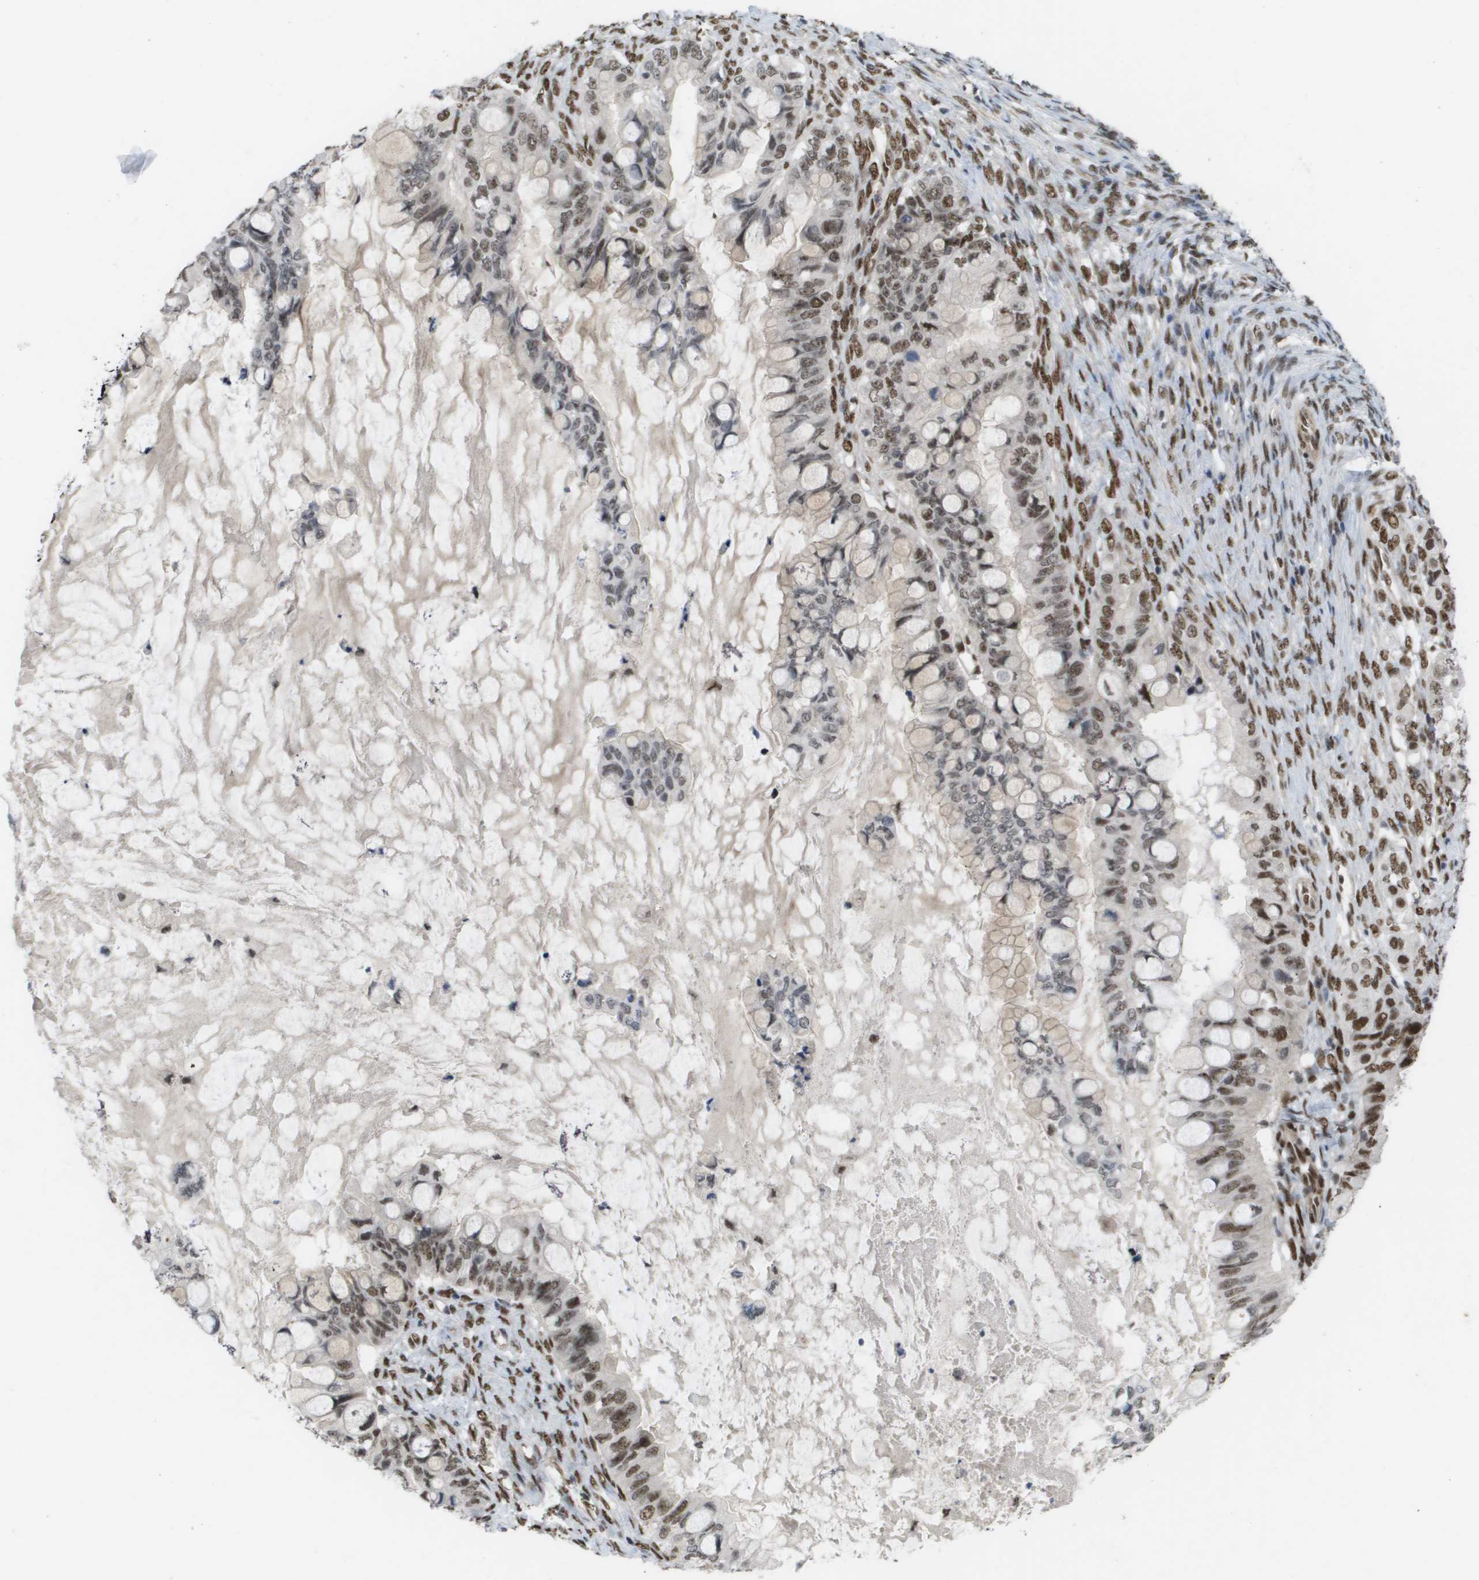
{"staining": {"intensity": "moderate", "quantity": "25%-75%", "location": "nuclear"}, "tissue": "ovarian cancer", "cell_type": "Tumor cells", "image_type": "cancer", "snomed": [{"axis": "morphology", "description": "Cystadenocarcinoma, mucinous, NOS"}, {"axis": "topography", "description": "Ovary"}], "caption": "Moderate nuclear positivity is present in about 25%-75% of tumor cells in mucinous cystadenocarcinoma (ovarian). (DAB IHC, brown staining for protein, blue staining for nuclei).", "gene": "CDT1", "patient": {"sex": "female", "age": 80}}